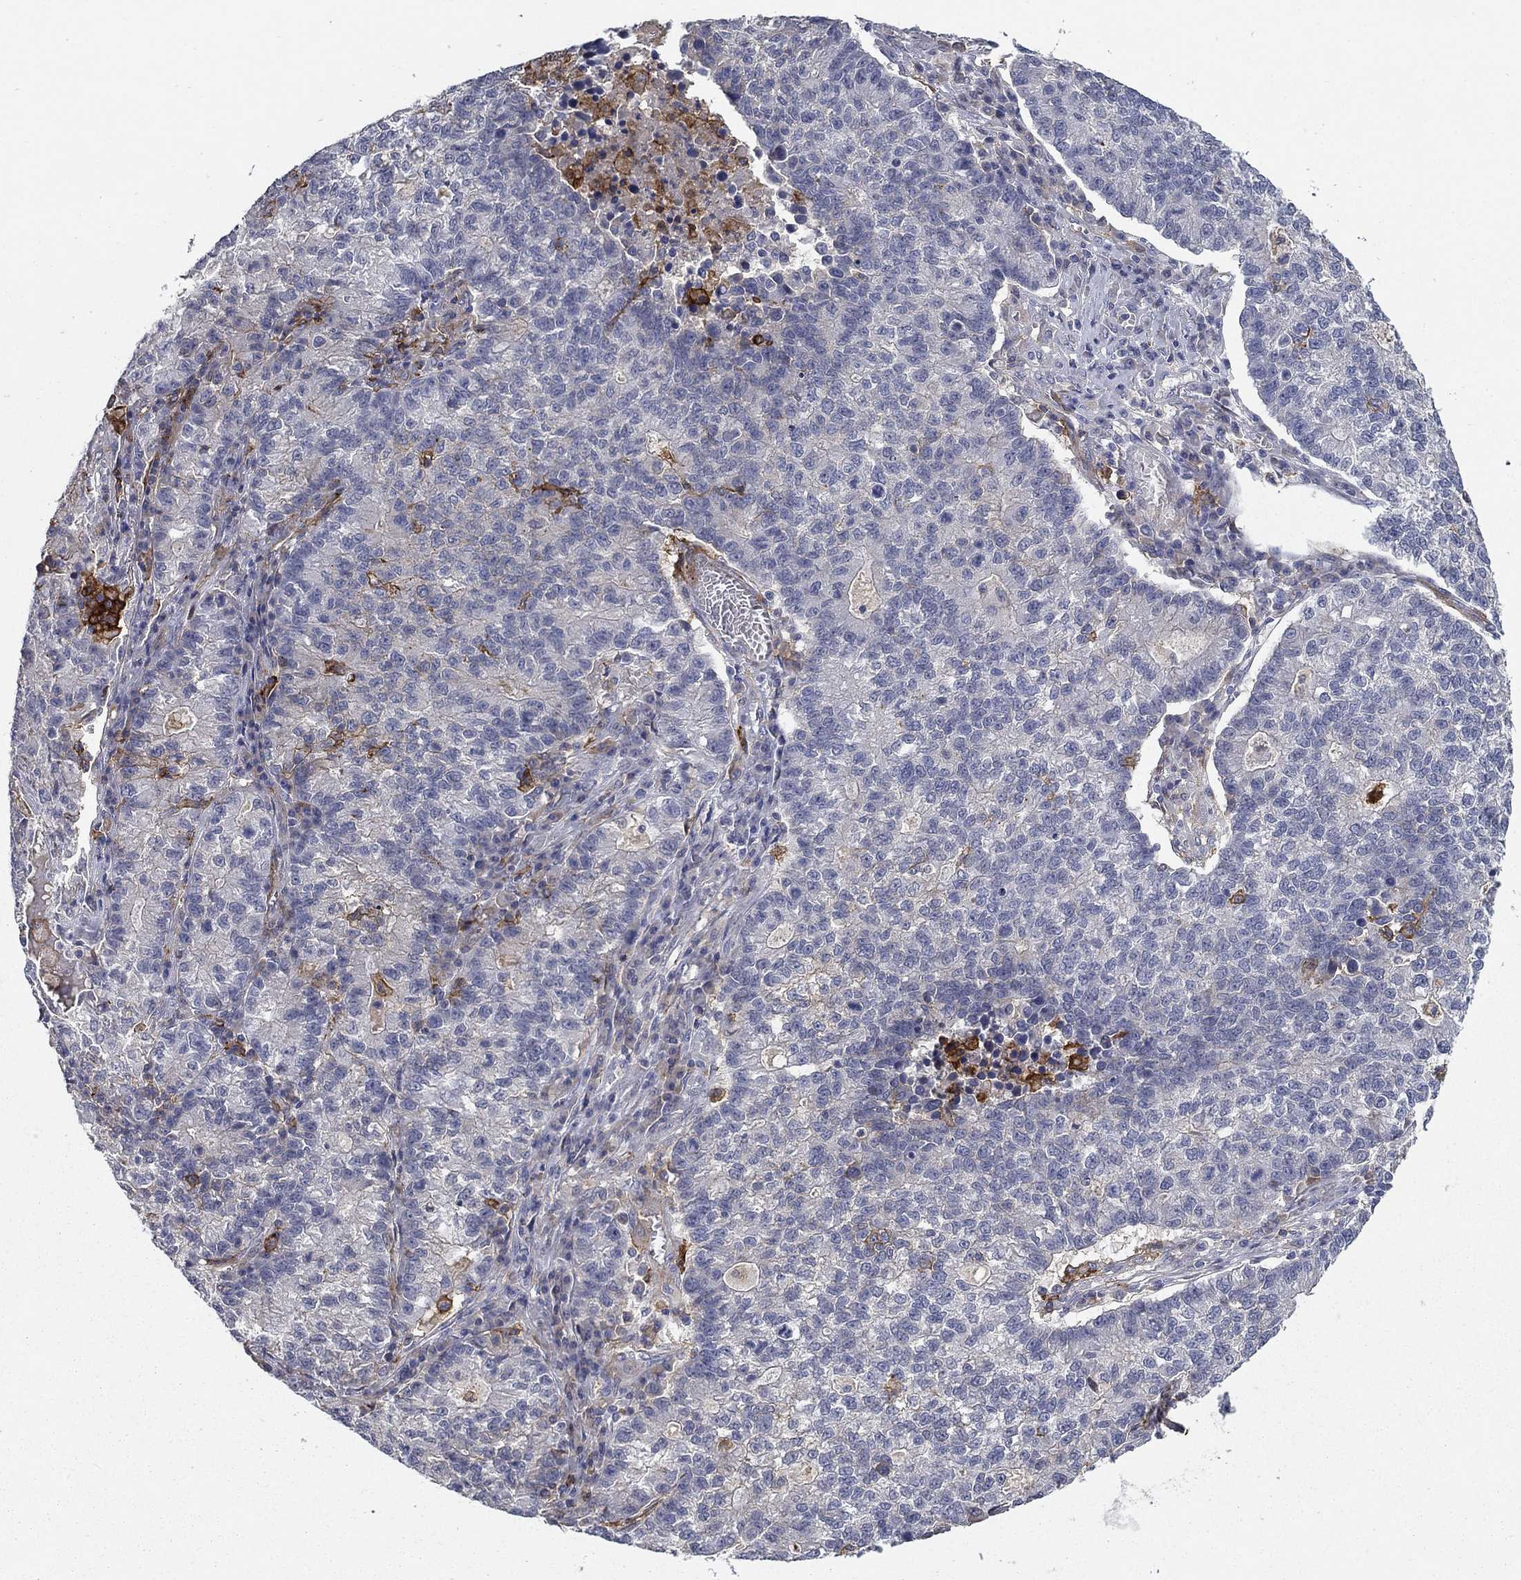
{"staining": {"intensity": "negative", "quantity": "none", "location": "none"}, "tissue": "lung cancer", "cell_type": "Tumor cells", "image_type": "cancer", "snomed": [{"axis": "morphology", "description": "Adenocarcinoma, NOS"}, {"axis": "topography", "description": "Lung"}], "caption": "Immunohistochemistry (IHC) of human lung cancer (adenocarcinoma) demonstrates no positivity in tumor cells.", "gene": "CD274", "patient": {"sex": "male", "age": 57}}